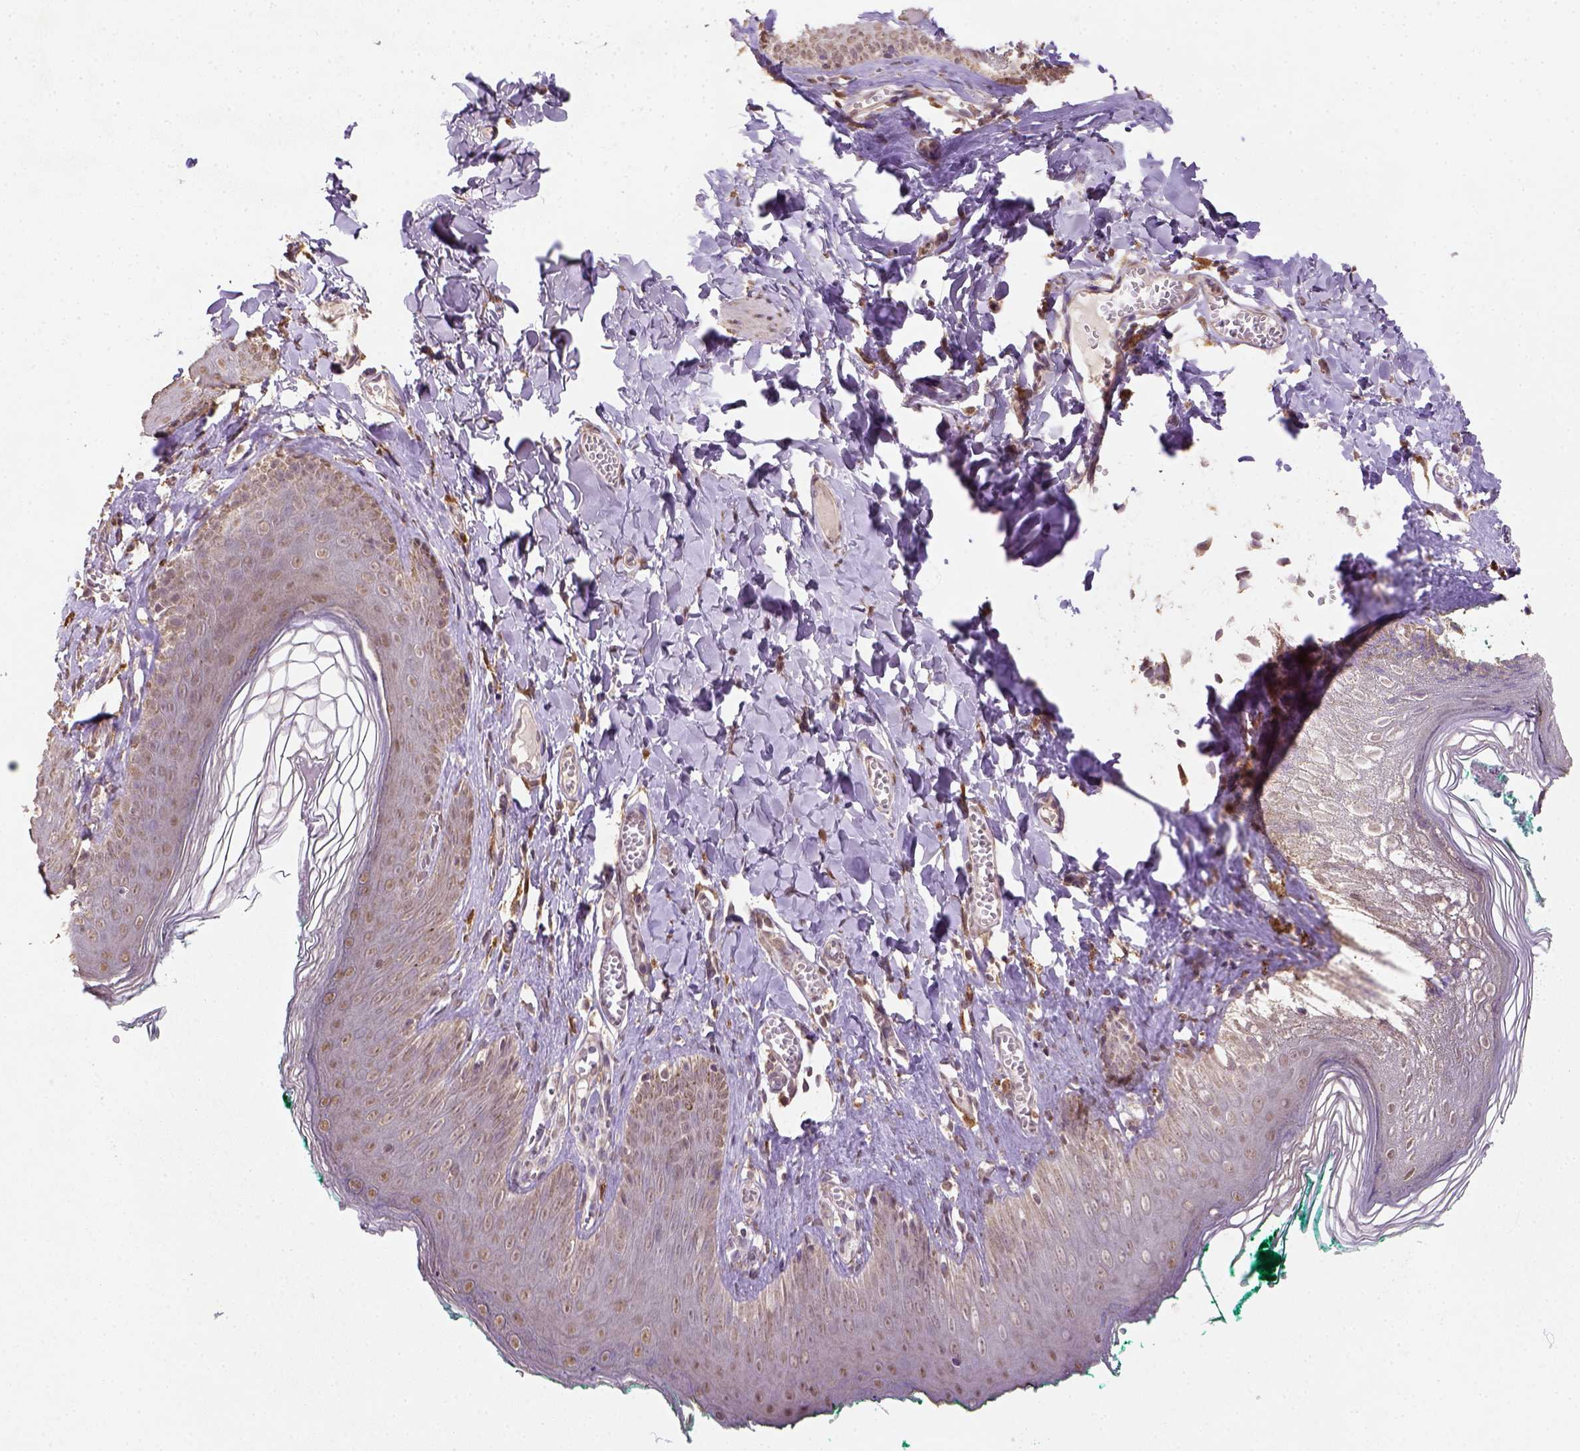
{"staining": {"intensity": "weak", "quantity": ">75%", "location": "nuclear"}, "tissue": "skin", "cell_type": "Epidermal cells", "image_type": "normal", "snomed": [{"axis": "morphology", "description": "Normal tissue, NOS"}, {"axis": "topography", "description": "Vulva"}, {"axis": "topography", "description": "Peripheral nerve tissue"}], "caption": "A high-resolution histopathology image shows immunohistochemistry staining of benign skin, which demonstrates weak nuclear staining in about >75% of epidermal cells. Ihc stains the protein of interest in brown and the nuclei are stained blue.", "gene": "NUDT10", "patient": {"sex": "female", "age": 66}}